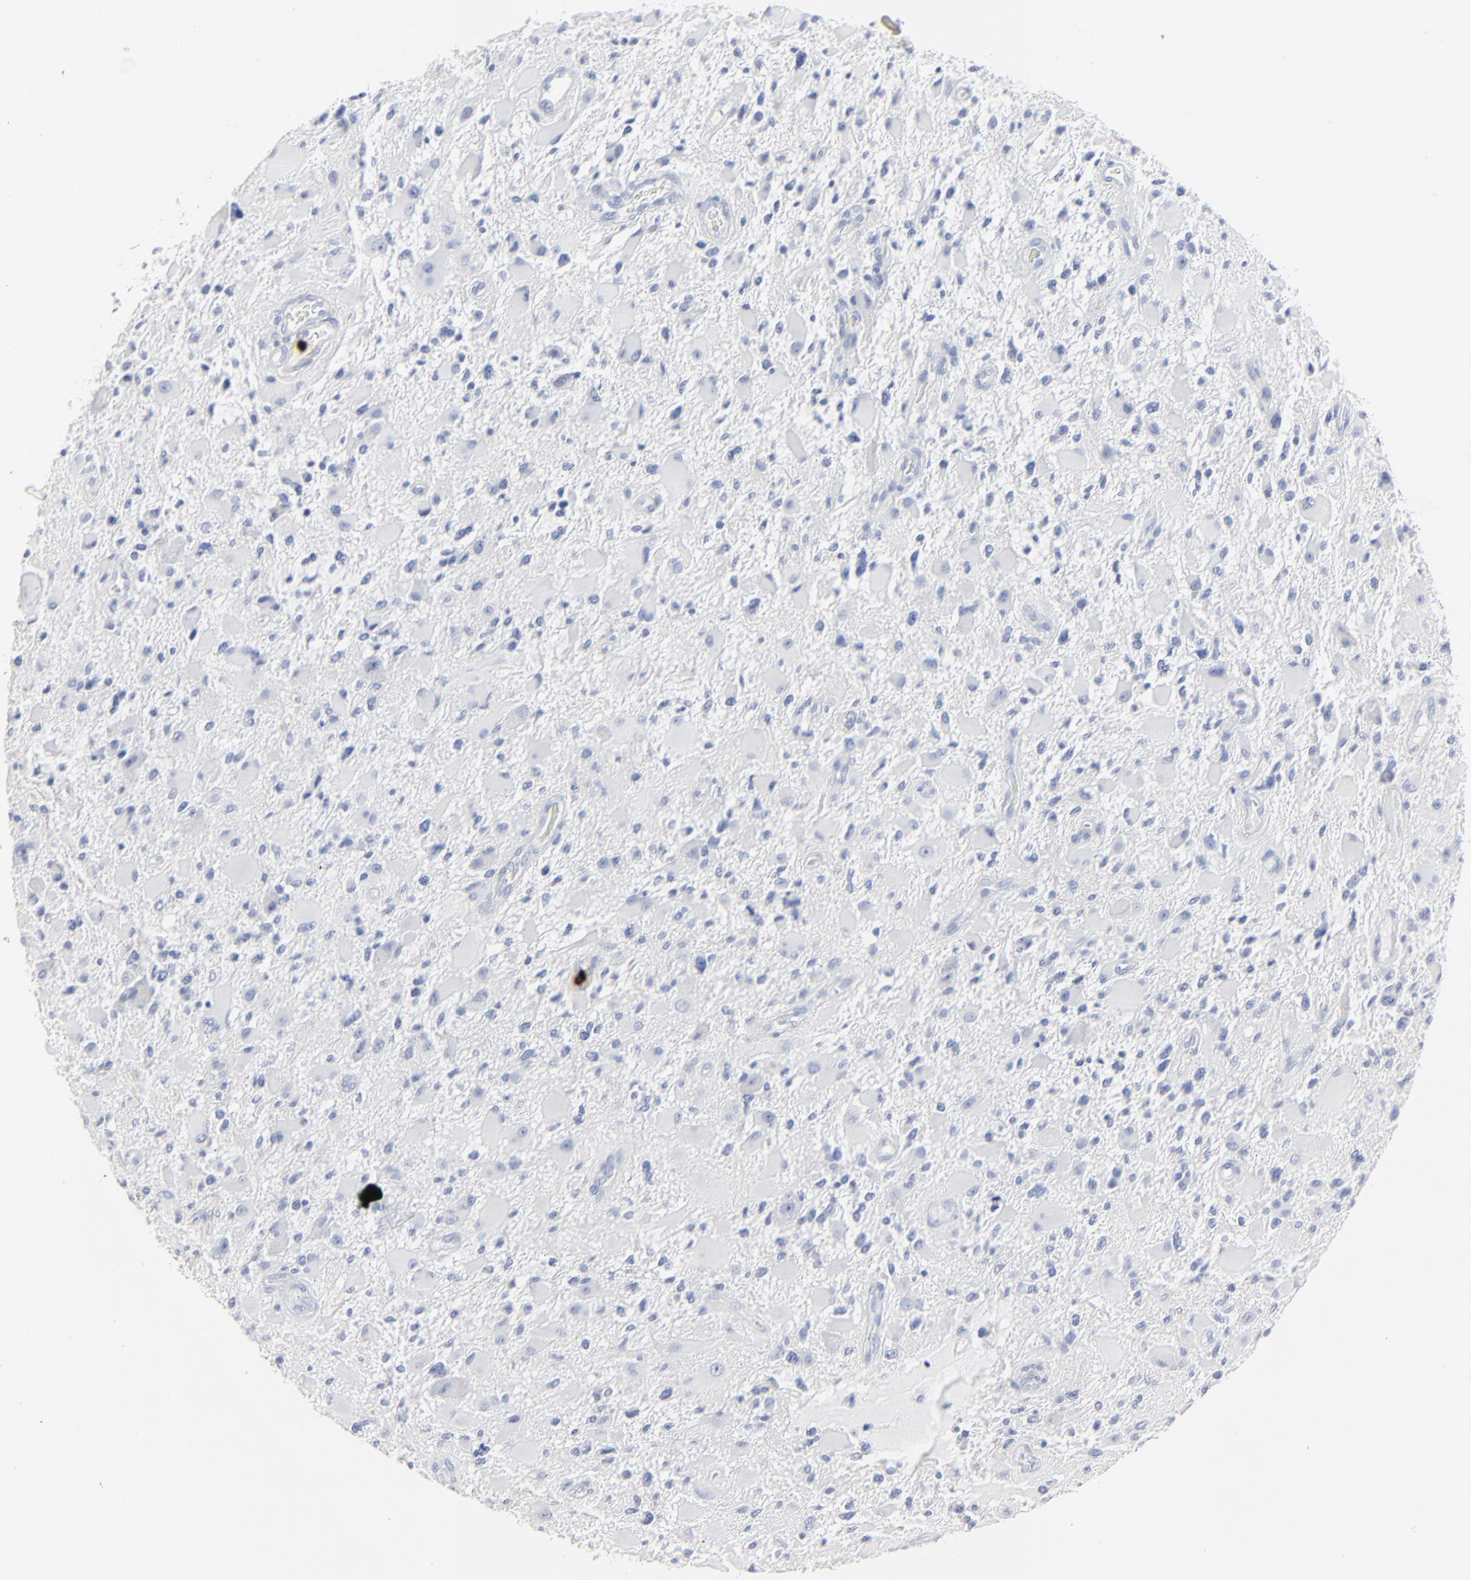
{"staining": {"intensity": "negative", "quantity": "none", "location": "none"}, "tissue": "glioma", "cell_type": "Tumor cells", "image_type": "cancer", "snomed": [{"axis": "morphology", "description": "Glioma, malignant, High grade"}, {"axis": "topography", "description": "Brain"}], "caption": "An IHC micrograph of malignant glioma (high-grade) is shown. There is no staining in tumor cells of malignant glioma (high-grade). The staining was performed using DAB (3,3'-diaminobenzidine) to visualize the protein expression in brown, while the nuclei were stained in blue with hematoxylin (Magnification: 20x).", "gene": "LCN2", "patient": {"sex": "female", "age": 60}}